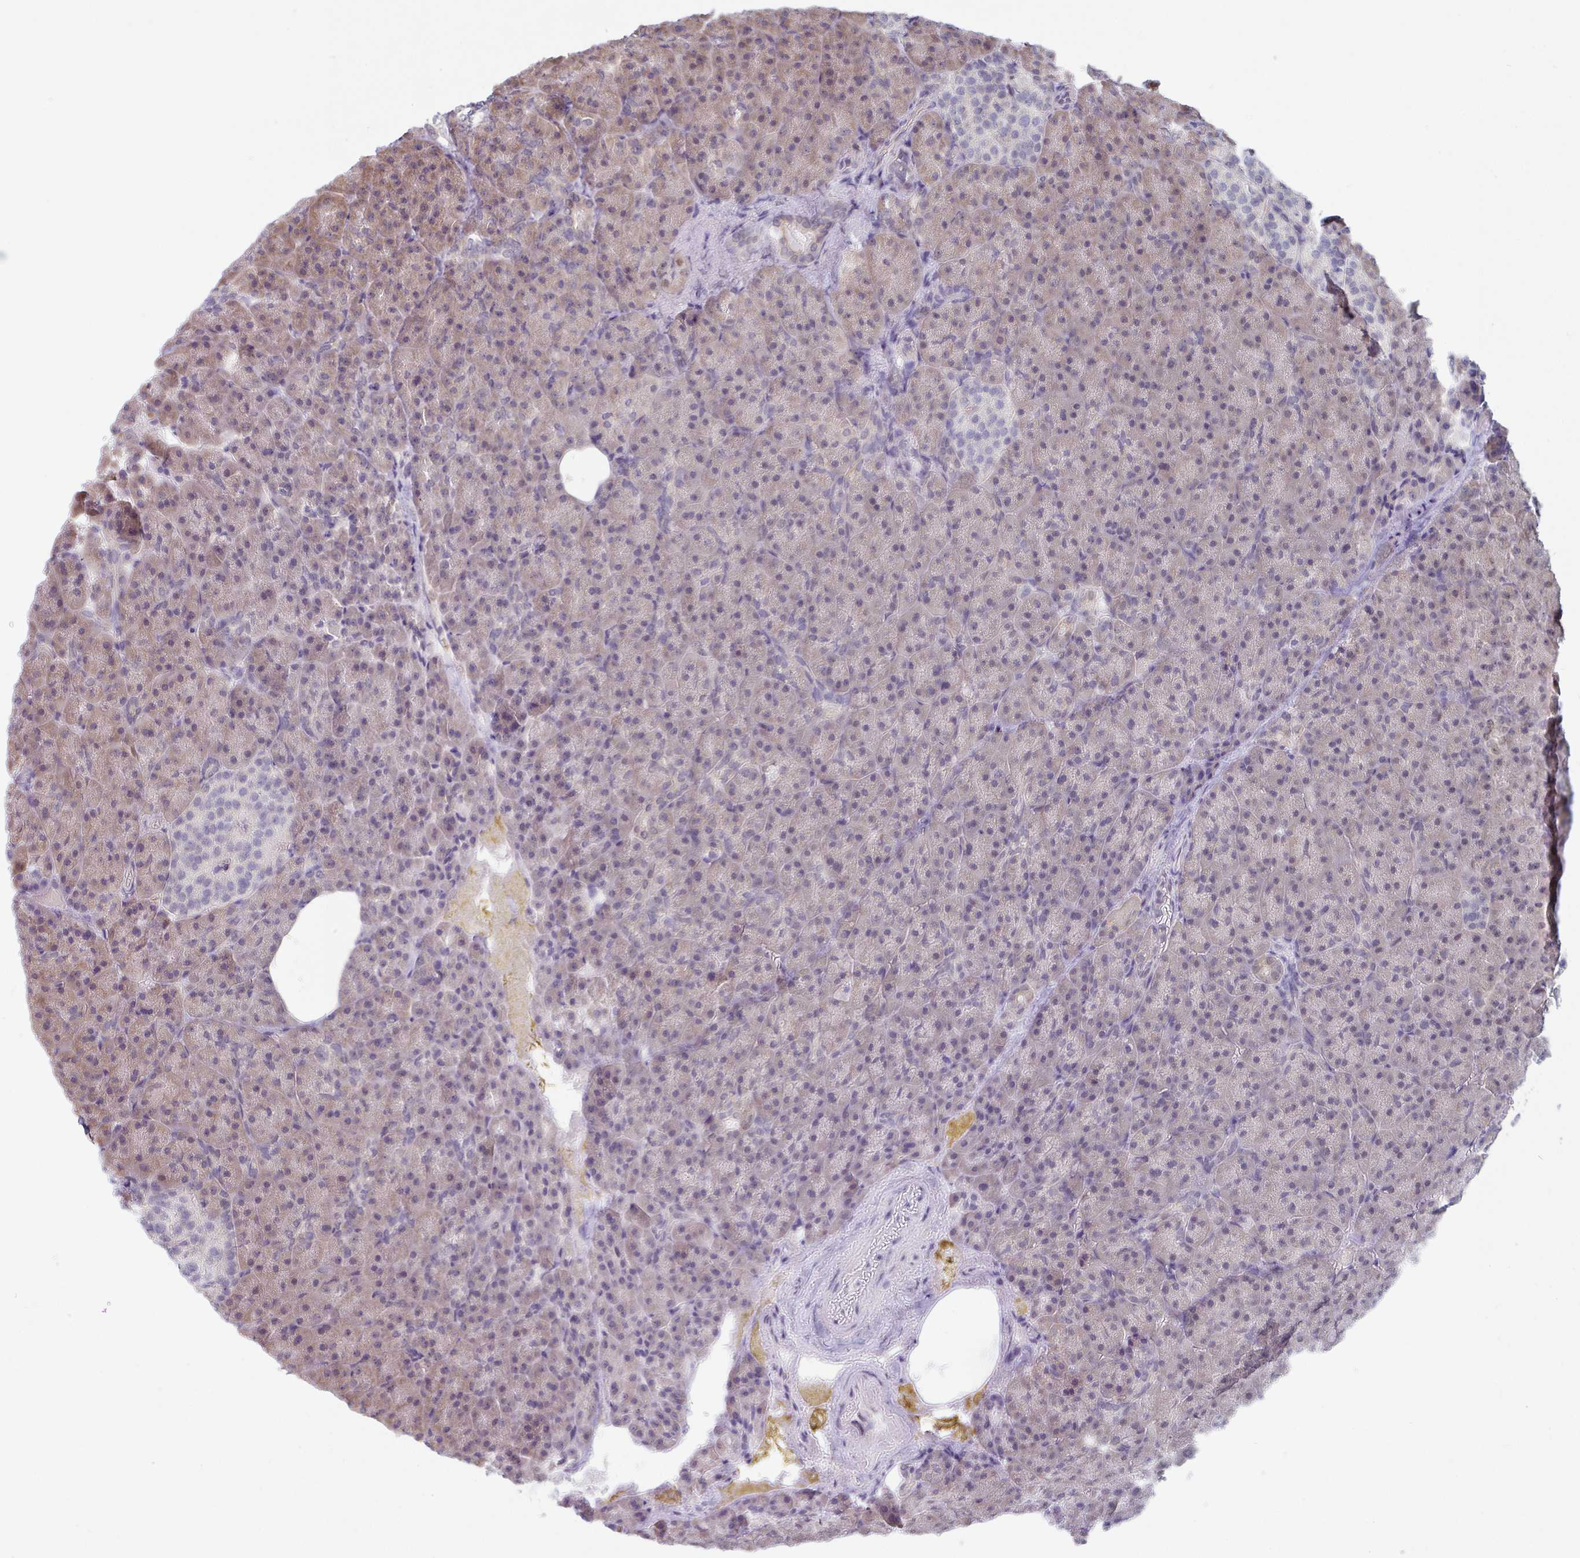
{"staining": {"intensity": "weak", "quantity": "25%-75%", "location": "cytoplasmic/membranous,nuclear"}, "tissue": "pancreas", "cell_type": "Exocrine glandular cells", "image_type": "normal", "snomed": [{"axis": "morphology", "description": "Normal tissue, NOS"}, {"axis": "topography", "description": "Pancreas"}], "caption": "High-magnification brightfield microscopy of normal pancreas stained with DAB (brown) and counterstained with hematoxylin (blue). exocrine glandular cells exhibit weak cytoplasmic/membranous,nuclear staining is identified in approximately25%-75% of cells.", "gene": "TMED5", "patient": {"sex": "female", "age": 74}}